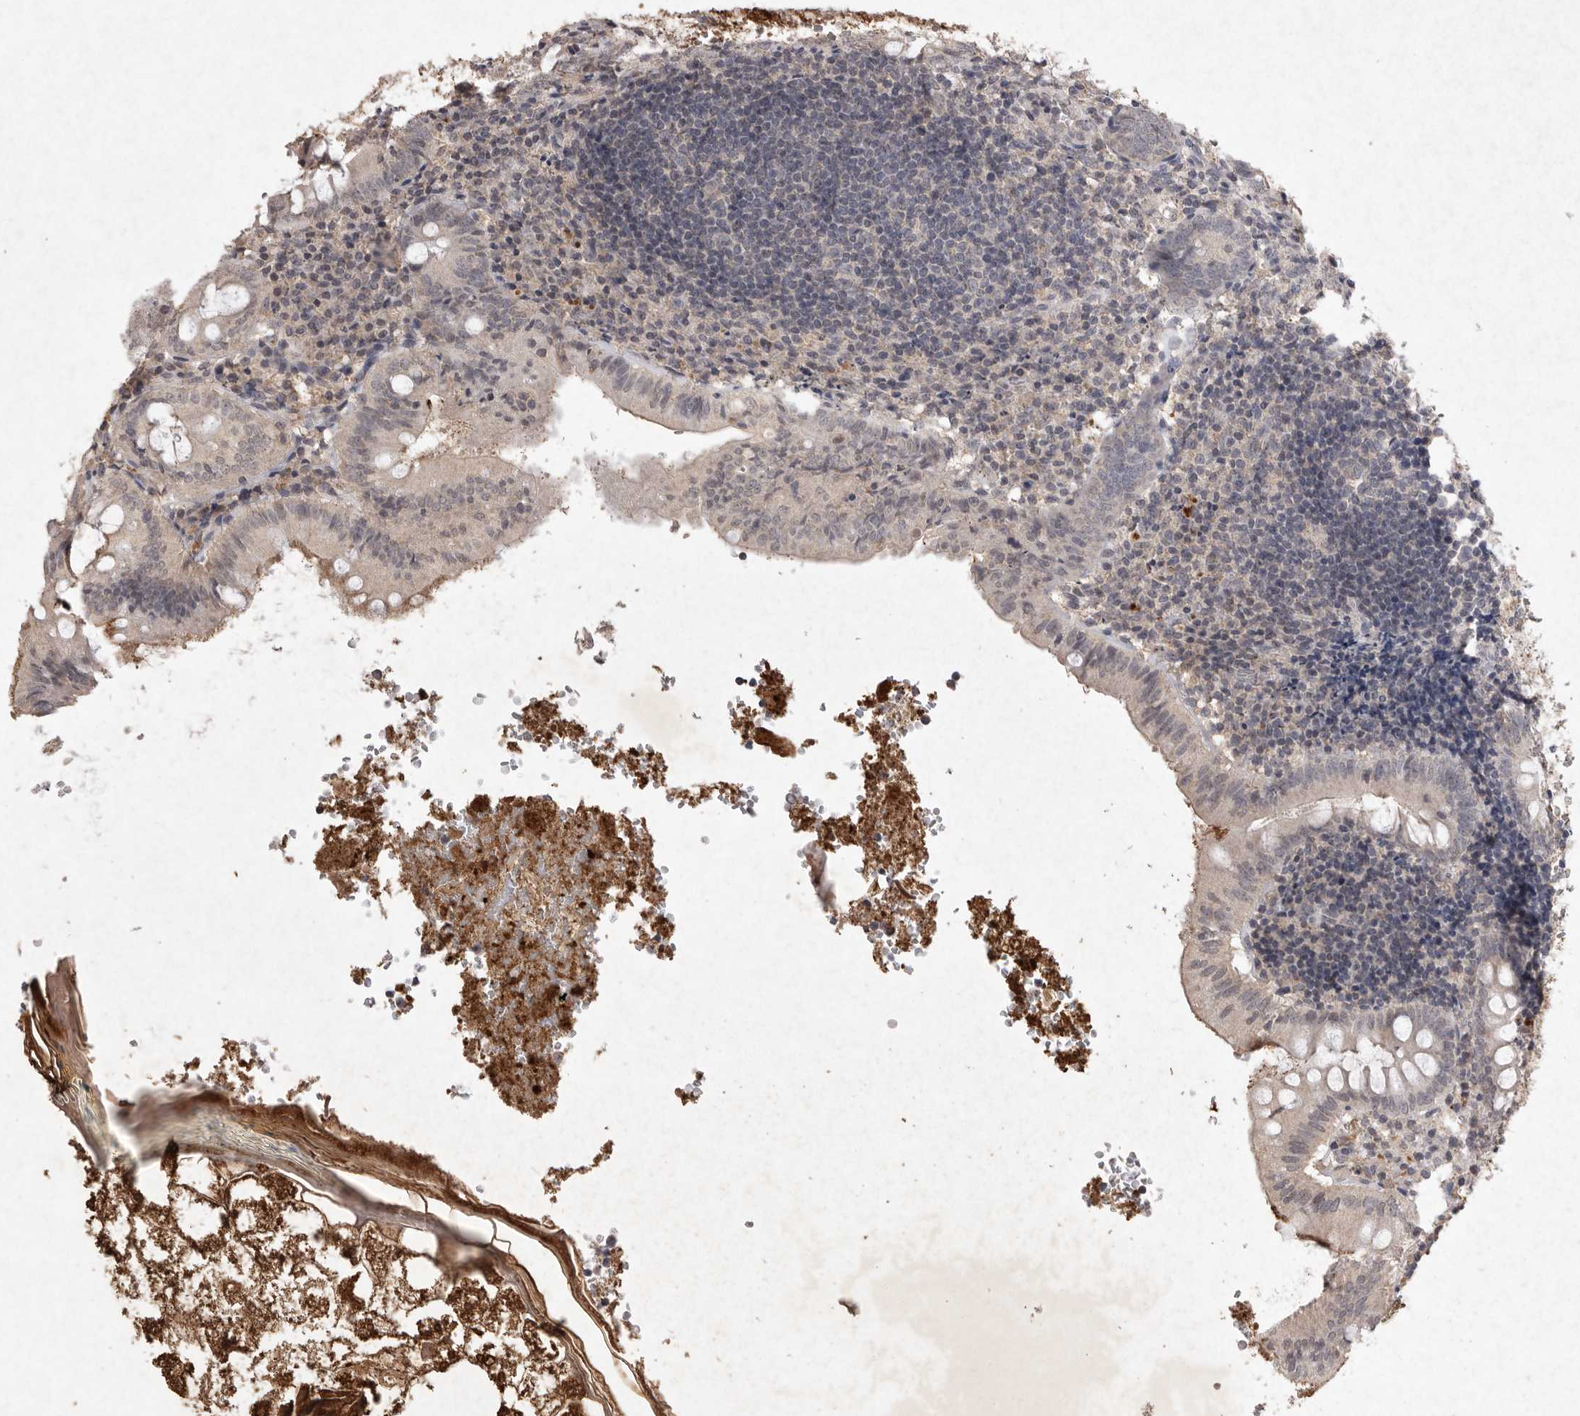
{"staining": {"intensity": "negative", "quantity": "none", "location": "none"}, "tissue": "appendix", "cell_type": "Glandular cells", "image_type": "normal", "snomed": [{"axis": "morphology", "description": "Normal tissue, NOS"}, {"axis": "topography", "description": "Appendix"}], "caption": "The histopathology image shows no significant positivity in glandular cells of appendix. The staining is performed using DAB (3,3'-diaminobenzidine) brown chromogen with nuclei counter-stained in using hematoxylin.", "gene": "APLNR", "patient": {"sex": "male", "age": 8}}